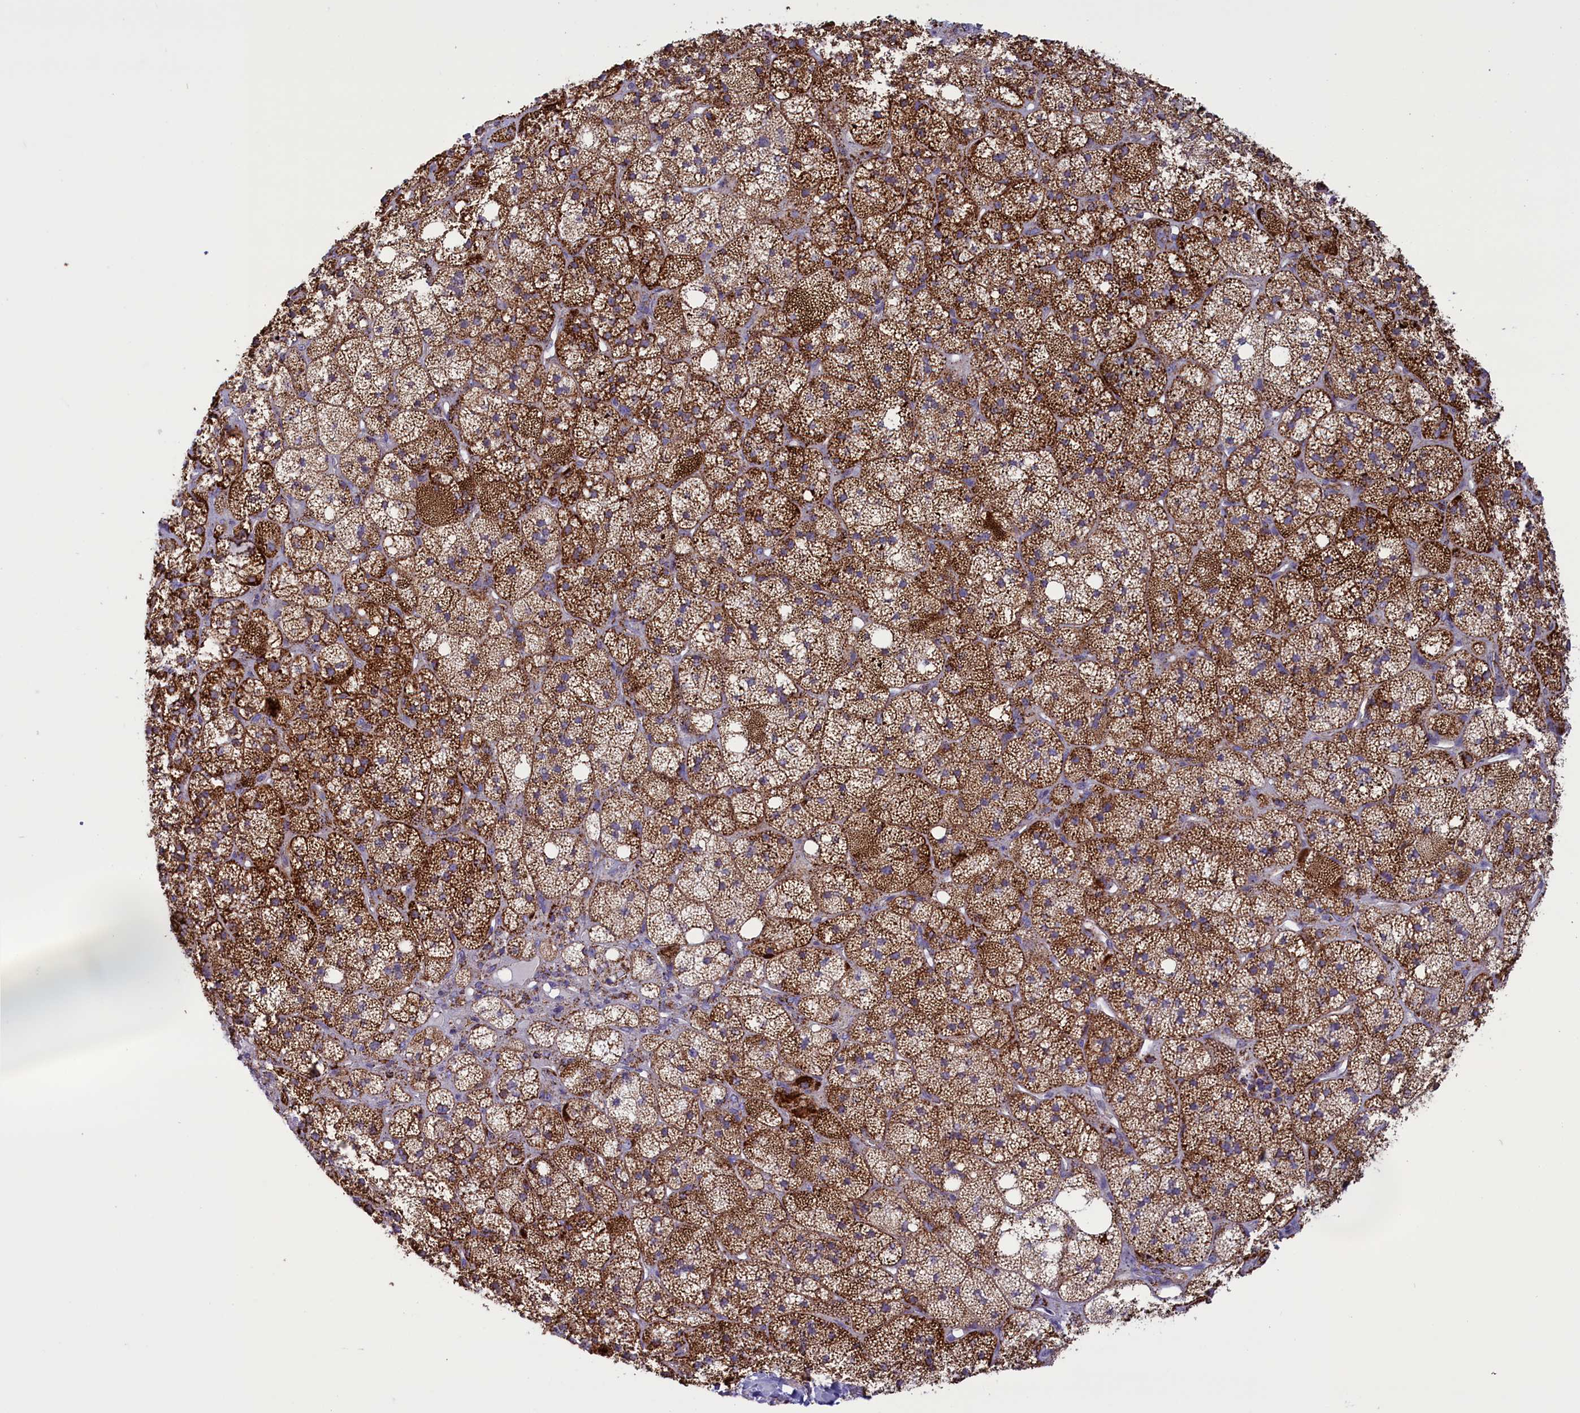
{"staining": {"intensity": "strong", "quantity": ">75%", "location": "cytoplasmic/membranous"}, "tissue": "adrenal gland", "cell_type": "Glandular cells", "image_type": "normal", "snomed": [{"axis": "morphology", "description": "Normal tissue, NOS"}, {"axis": "topography", "description": "Adrenal gland"}], "caption": "Strong cytoplasmic/membranous staining is present in approximately >75% of glandular cells in unremarkable adrenal gland. (IHC, brightfield microscopy, high magnification).", "gene": "ISOC2", "patient": {"sex": "male", "age": 61}}